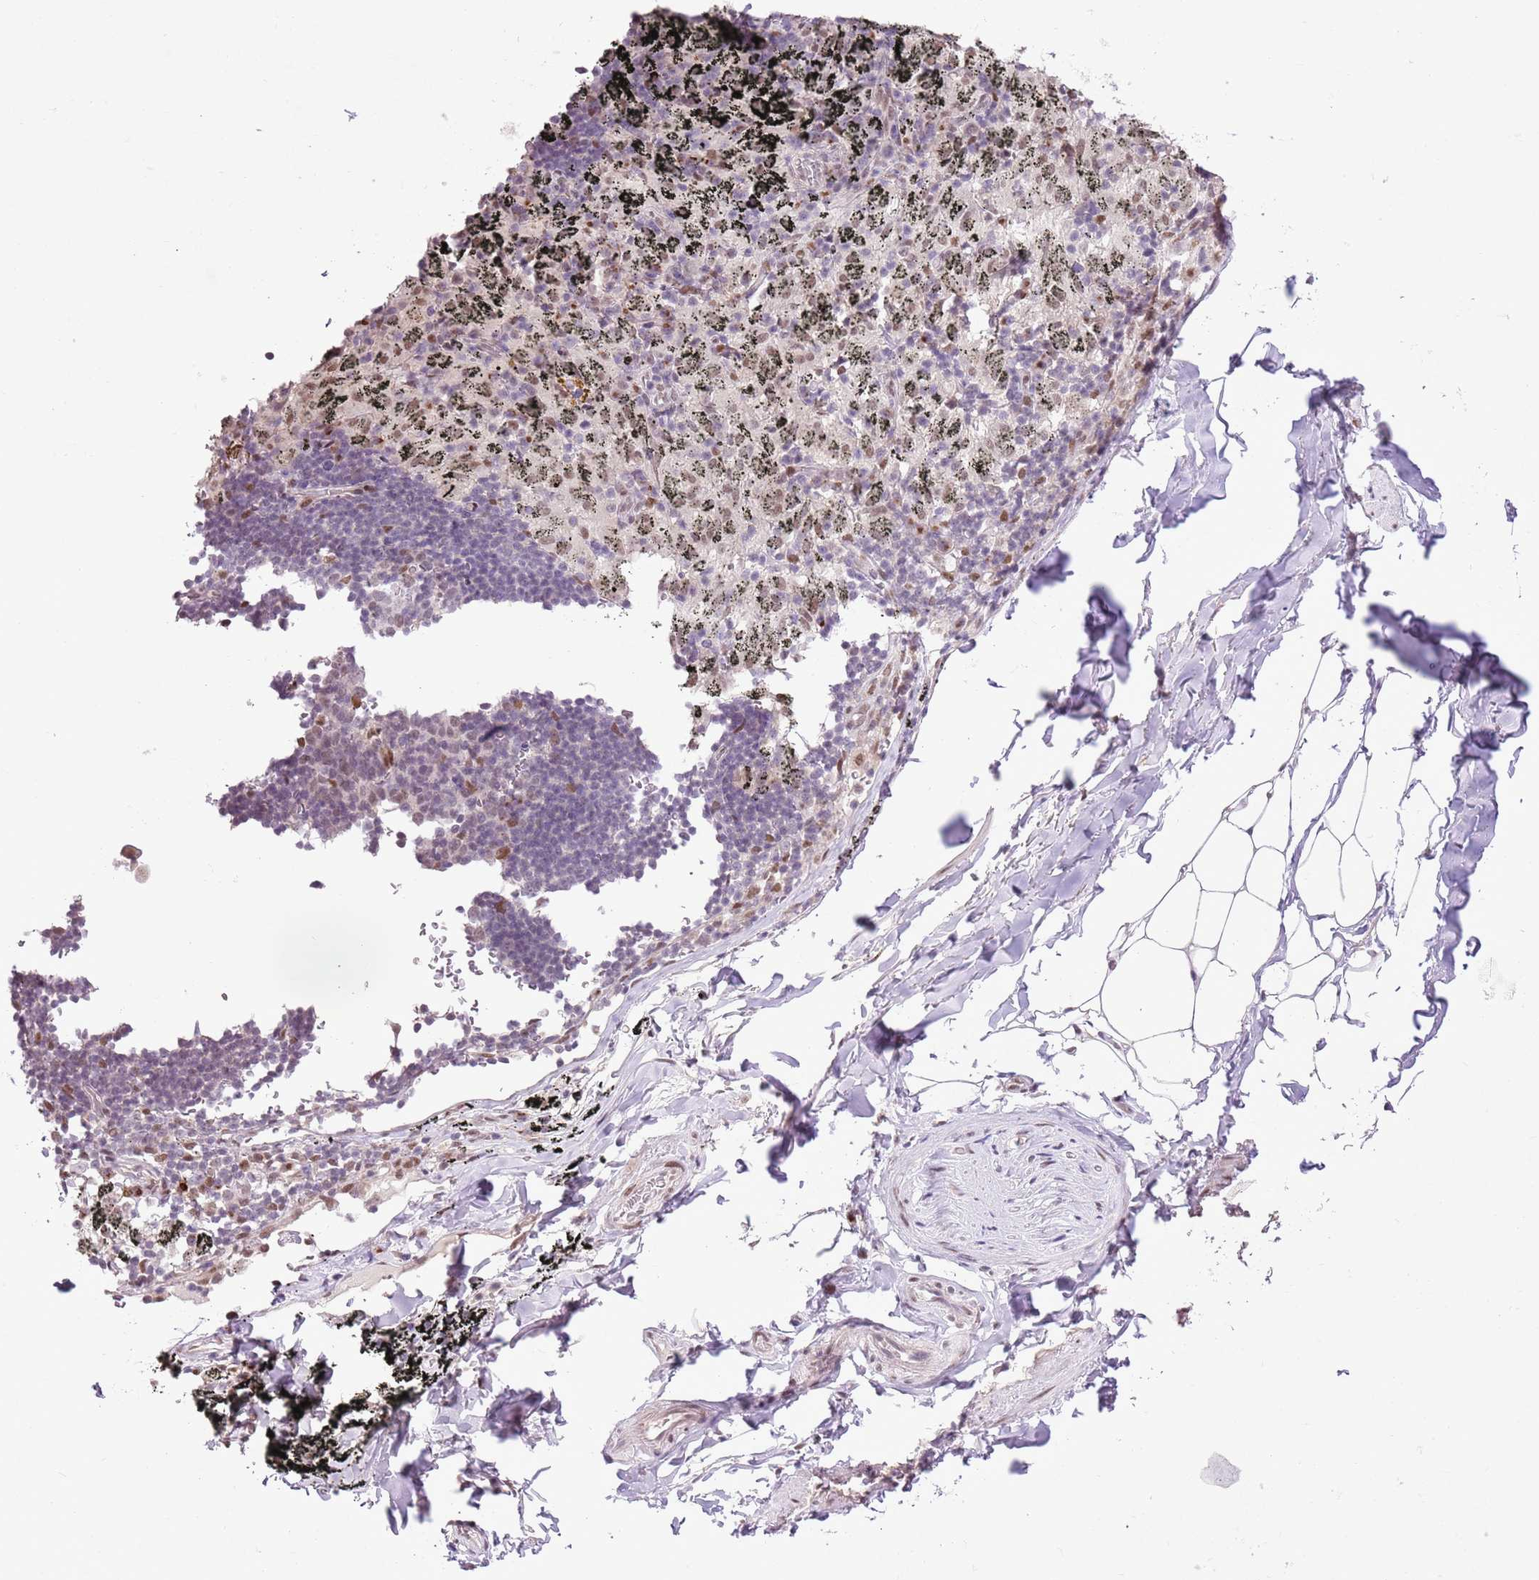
{"staining": {"intensity": "negative", "quantity": "none", "location": "none"}, "tissue": "adipose tissue", "cell_type": "Adipocytes", "image_type": "normal", "snomed": [{"axis": "morphology", "description": "Normal tissue, NOS"}, {"axis": "topography", "description": "Lymph node"}, {"axis": "topography", "description": "Bronchus"}], "caption": "A histopathology image of human adipose tissue is negative for staining in adipocytes. (DAB immunohistochemistry (IHC), high magnification).", "gene": "NACC2", "patient": {"sex": "male", "age": 63}}